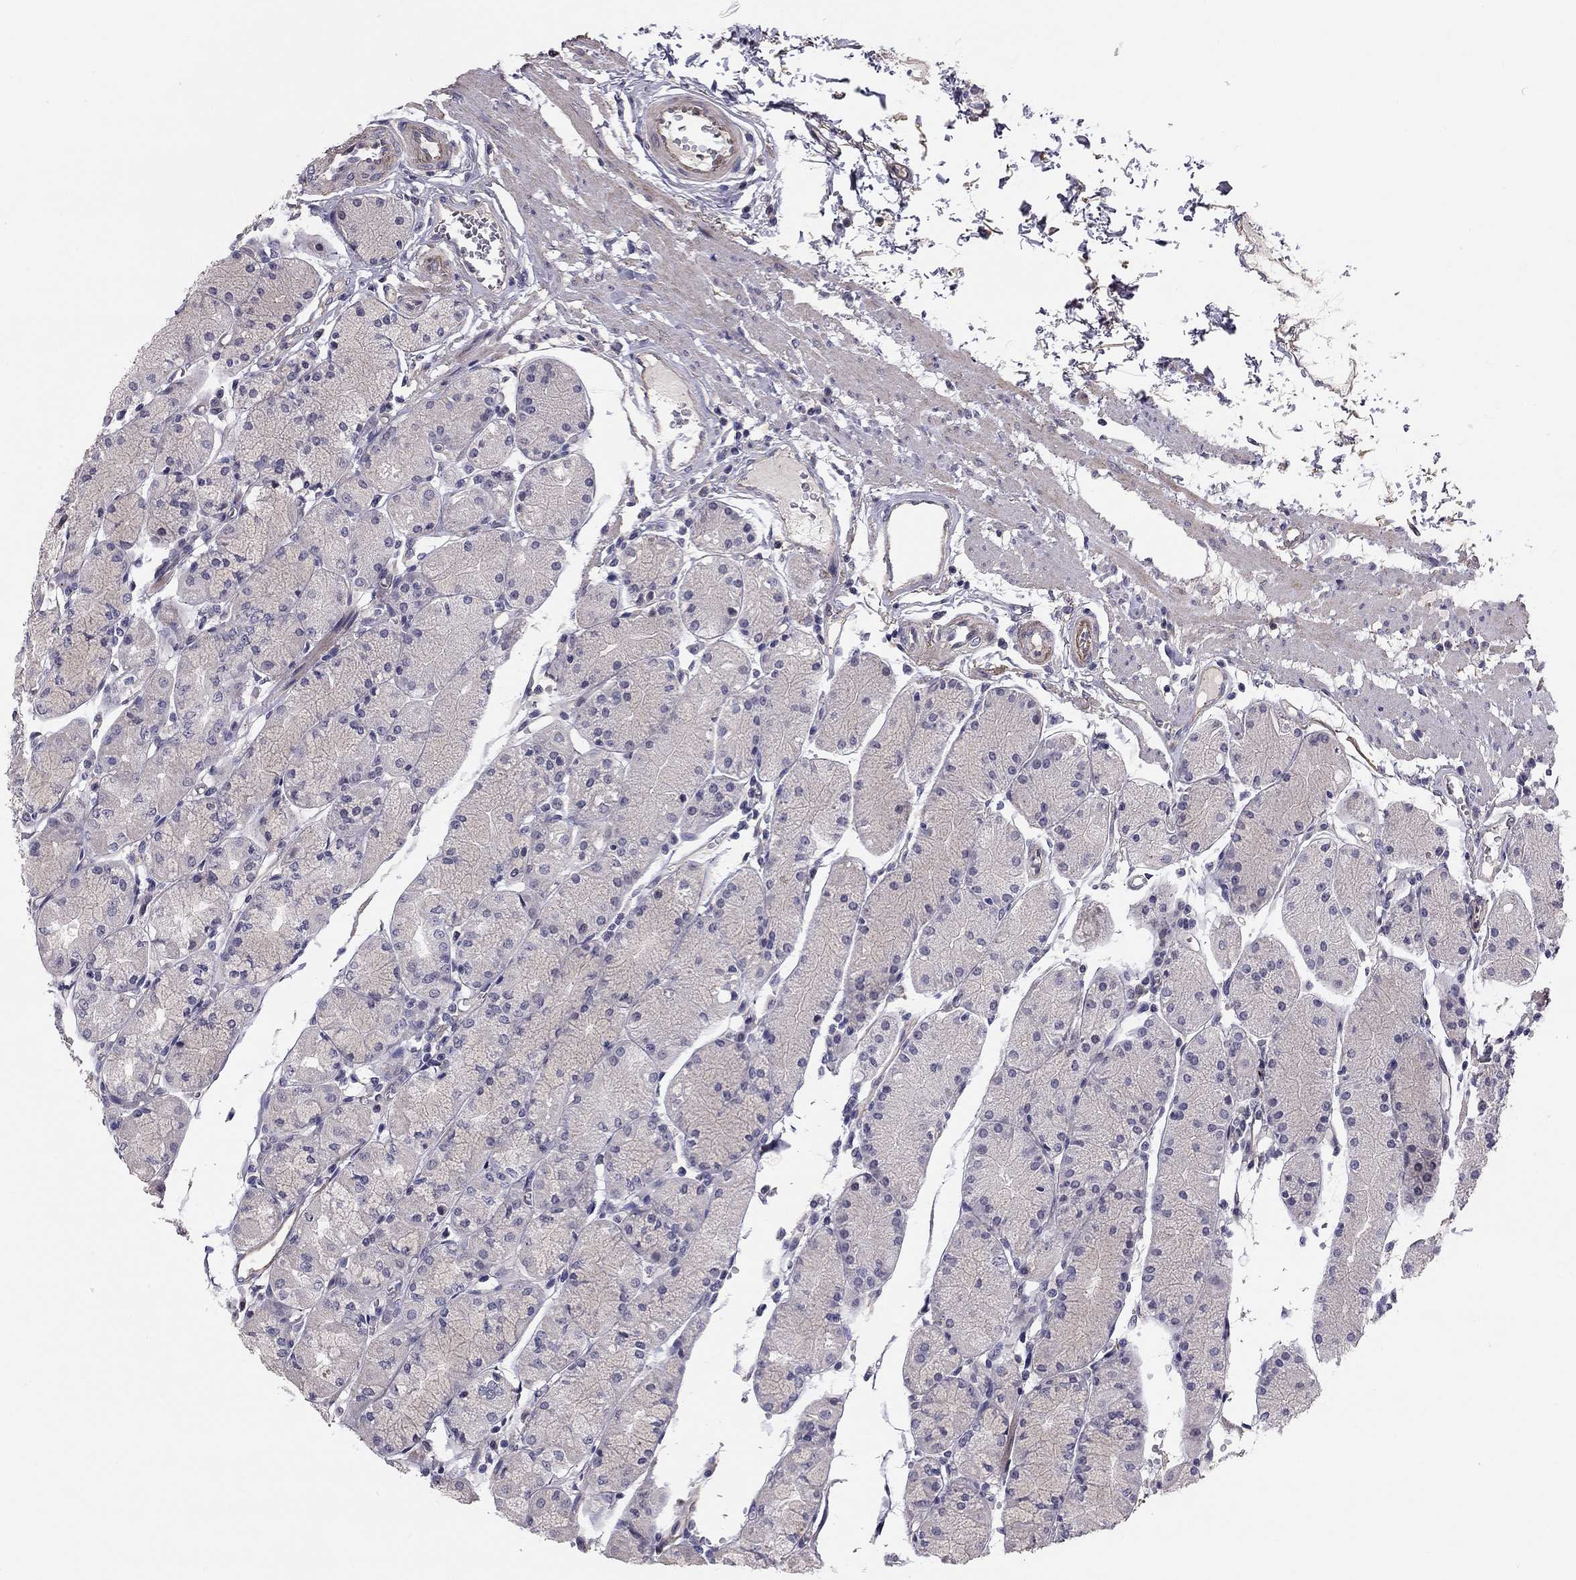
{"staining": {"intensity": "negative", "quantity": "none", "location": "none"}, "tissue": "stomach", "cell_type": "Glandular cells", "image_type": "normal", "snomed": [{"axis": "morphology", "description": "Normal tissue, NOS"}, {"axis": "topography", "description": "Stomach, upper"}], "caption": "IHC photomicrograph of benign stomach stained for a protein (brown), which demonstrates no positivity in glandular cells. (Brightfield microscopy of DAB (3,3'-diaminobenzidine) immunohistochemistry at high magnification).", "gene": "GJB4", "patient": {"sex": "male", "age": 69}}